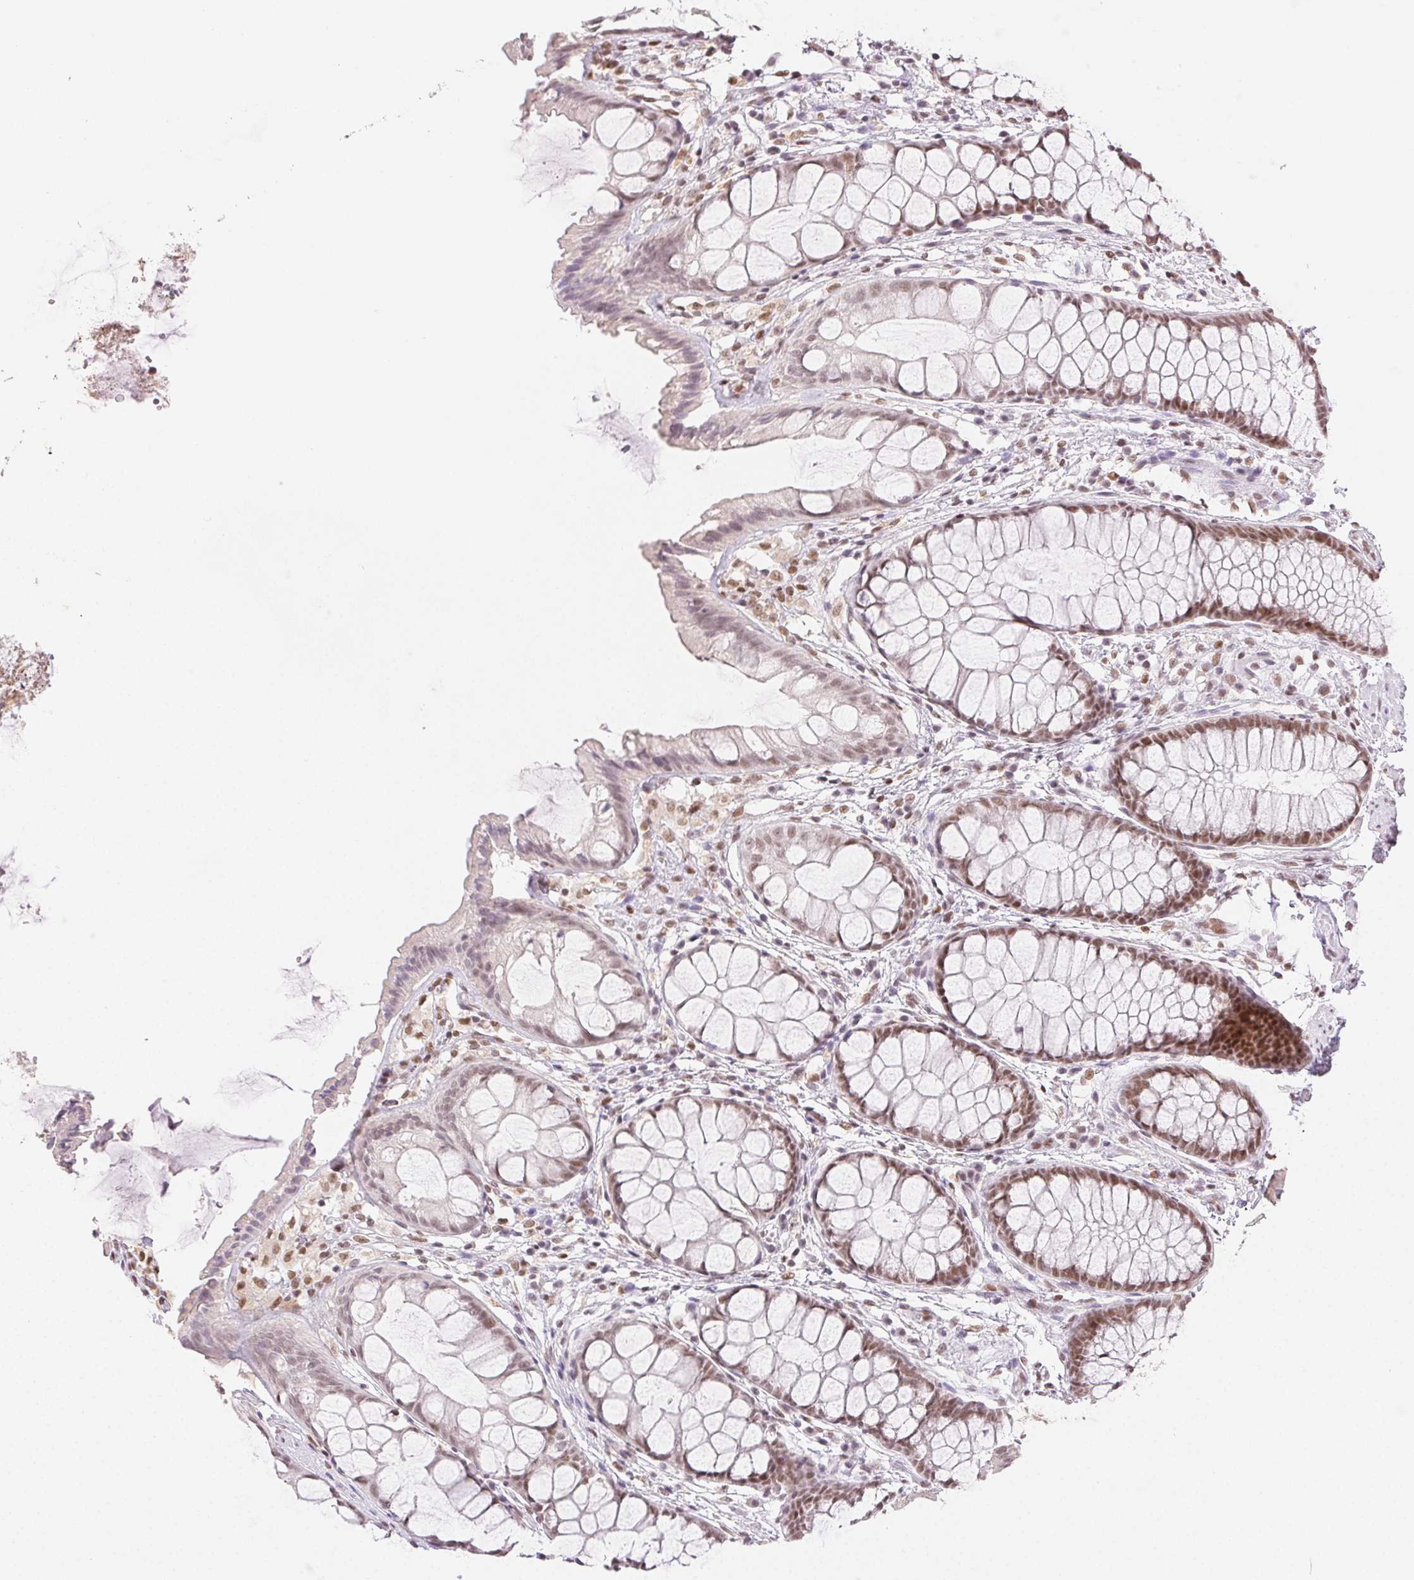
{"staining": {"intensity": "moderate", "quantity": ">75%", "location": "nuclear"}, "tissue": "rectum", "cell_type": "Glandular cells", "image_type": "normal", "snomed": [{"axis": "morphology", "description": "Normal tissue, NOS"}, {"axis": "topography", "description": "Rectum"}], "caption": "Unremarkable rectum was stained to show a protein in brown. There is medium levels of moderate nuclear positivity in about >75% of glandular cells. (IHC, brightfield microscopy, high magnification).", "gene": "H2AZ1", "patient": {"sex": "female", "age": 62}}